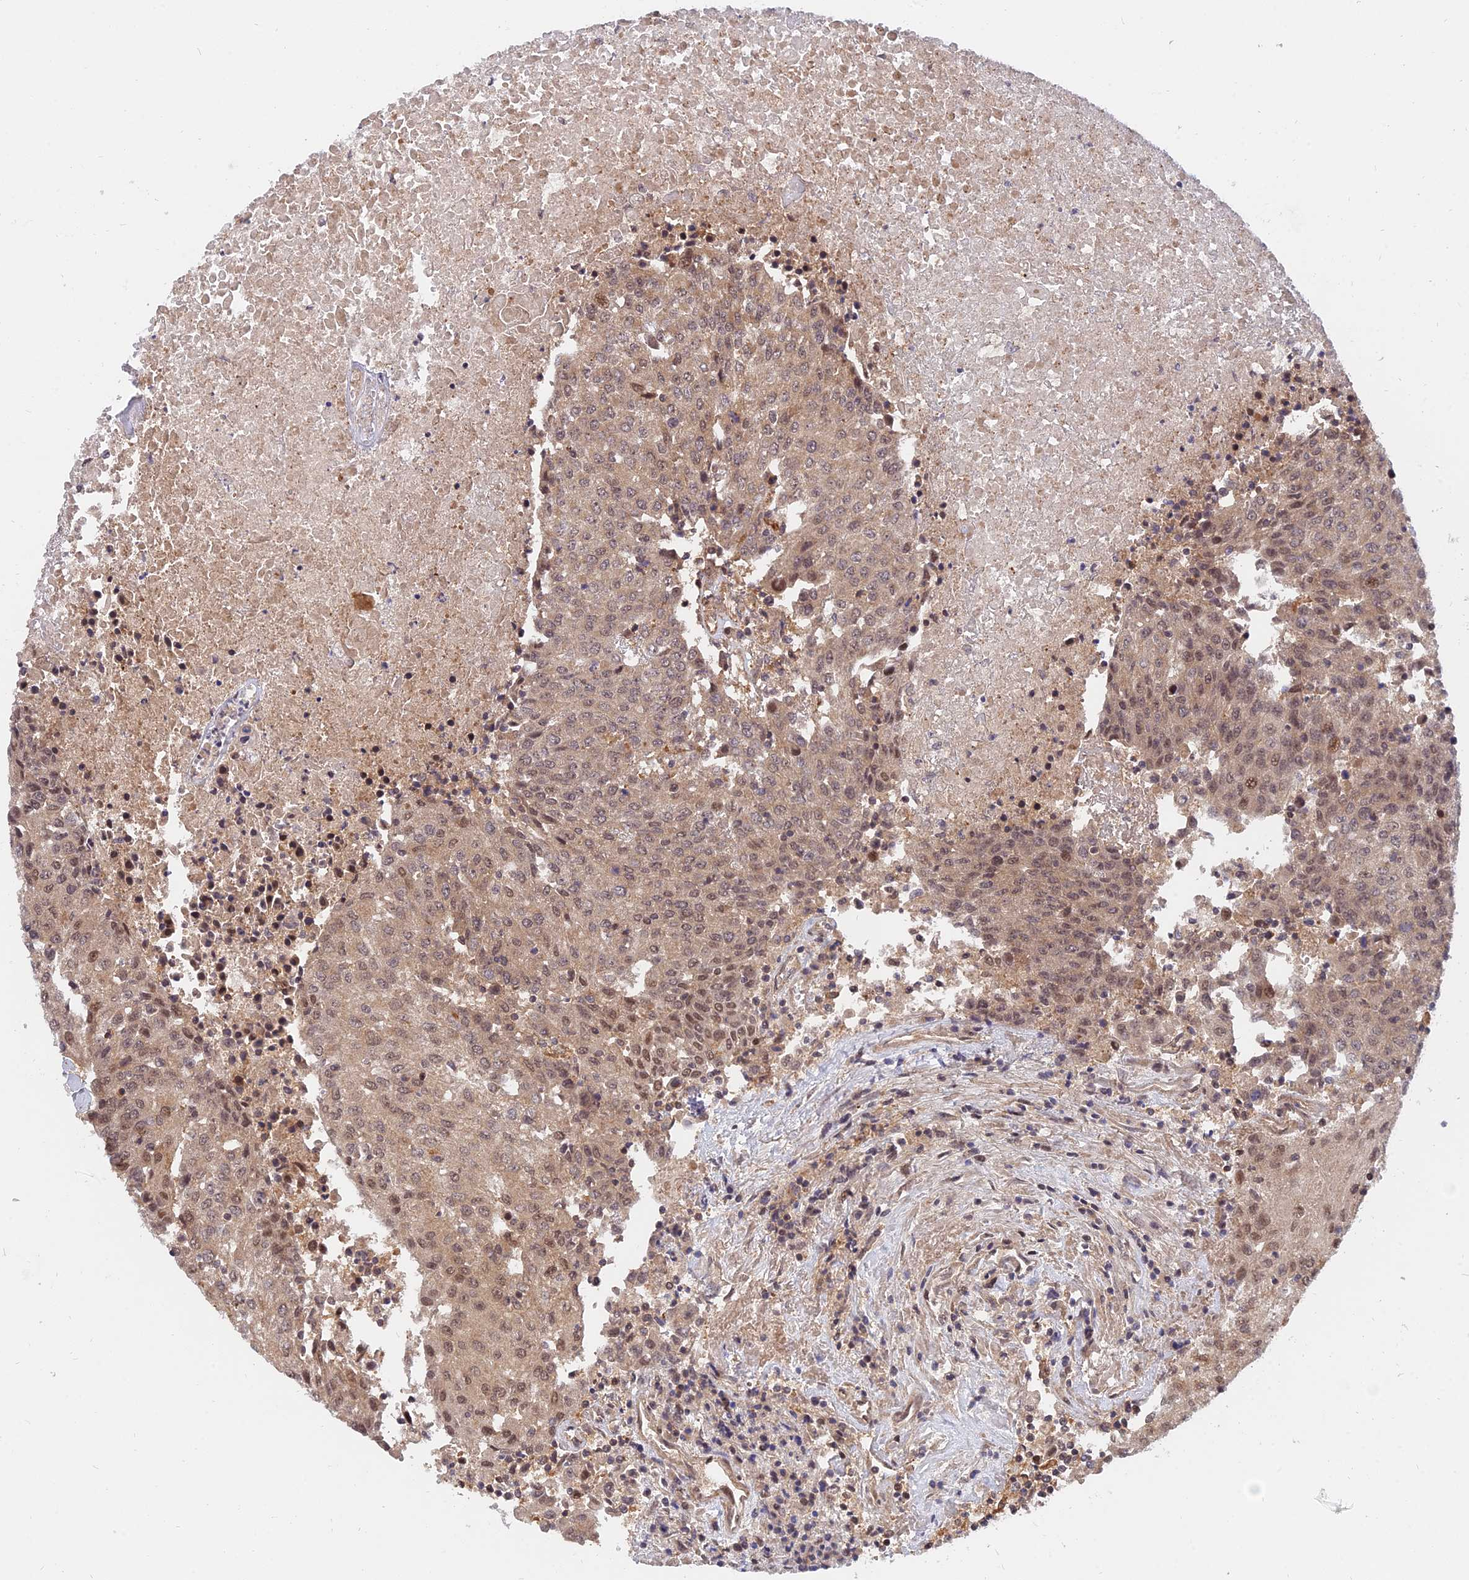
{"staining": {"intensity": "weak", "quantity": ">75%", "location": "cytoplasmic/membranous,nuclear"}, "tissue": "urothelial cancer", "cell_type": "Tumor cells", "image_type": "cancer", "snomed": [{"axis": "morphology", "description": "Urothelial carcinoma, High grade"}, {"axis": "topography", "description": "Urinary bladder"}], "caption": "Tumor cells reveal low levels of weak cytoplasmic/membranous and nuclear staining in about >75% of cells in human urothelial cancer. (DAB (3,3'-diaminobenzidine) IHC, brown staining for protein, blue staining for nuclei).", "gene": "WDR41", "patient": {"sex": "female", "age": 85}}